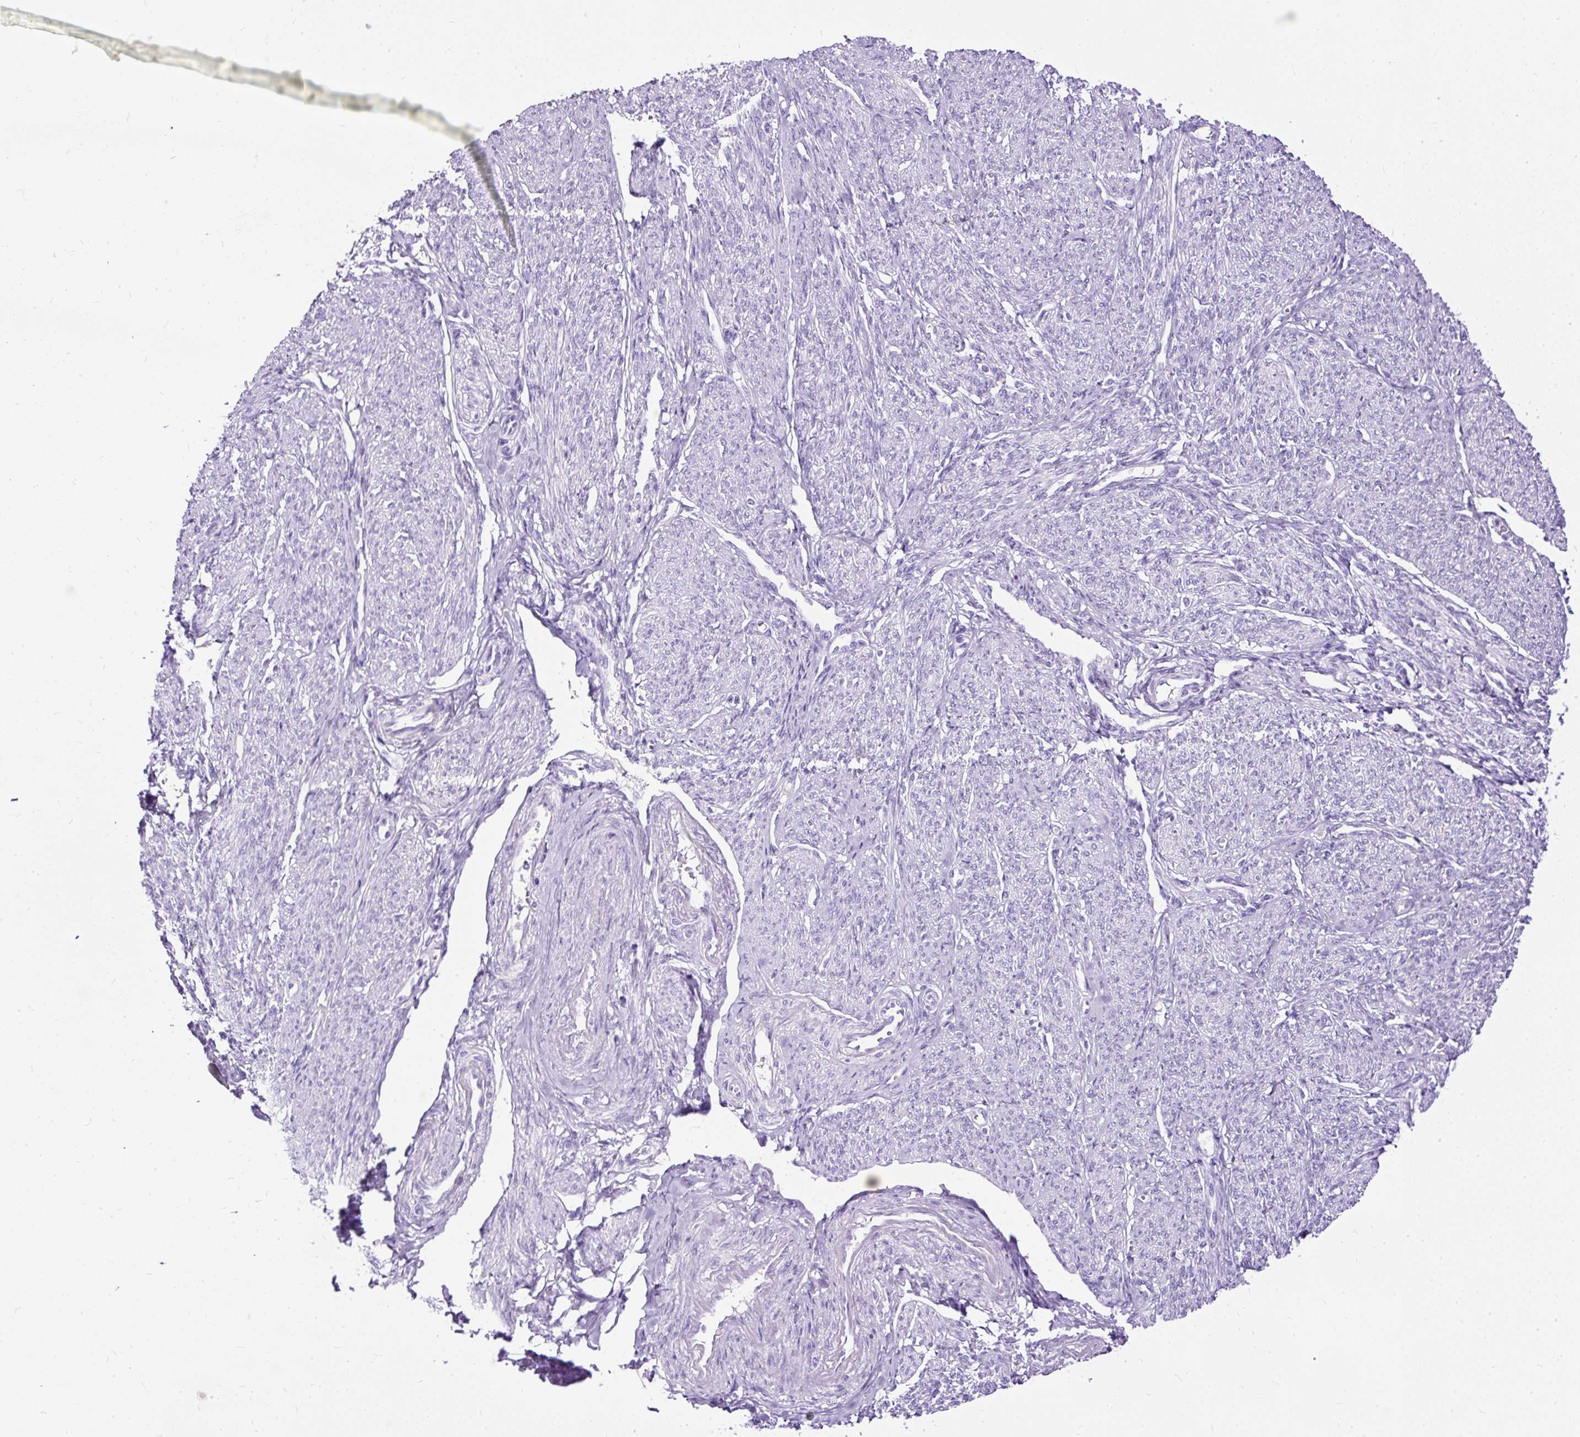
{"staining": {"intensity": "negative", "quantity": "none", "location": "none"}, "tissue": "smooth muscle", "cell_type": "Smooth muscle cells", "image_type": "normal", "snomed": [{"axis": "morphology", "description": "Normal tissue, NOS"}, {"axis": "topography", "description": "Smooth muscle"}], "caption": "Immunohistochemical staining of unremarkable human smooth muscle exhibits no significant positivity in smooth muscle cells. (Brightfield microscopy of DAB immunohistochemistry at high magnification).", "gene": "HEY1", "patient": {"sex": "female", "age": 65}}